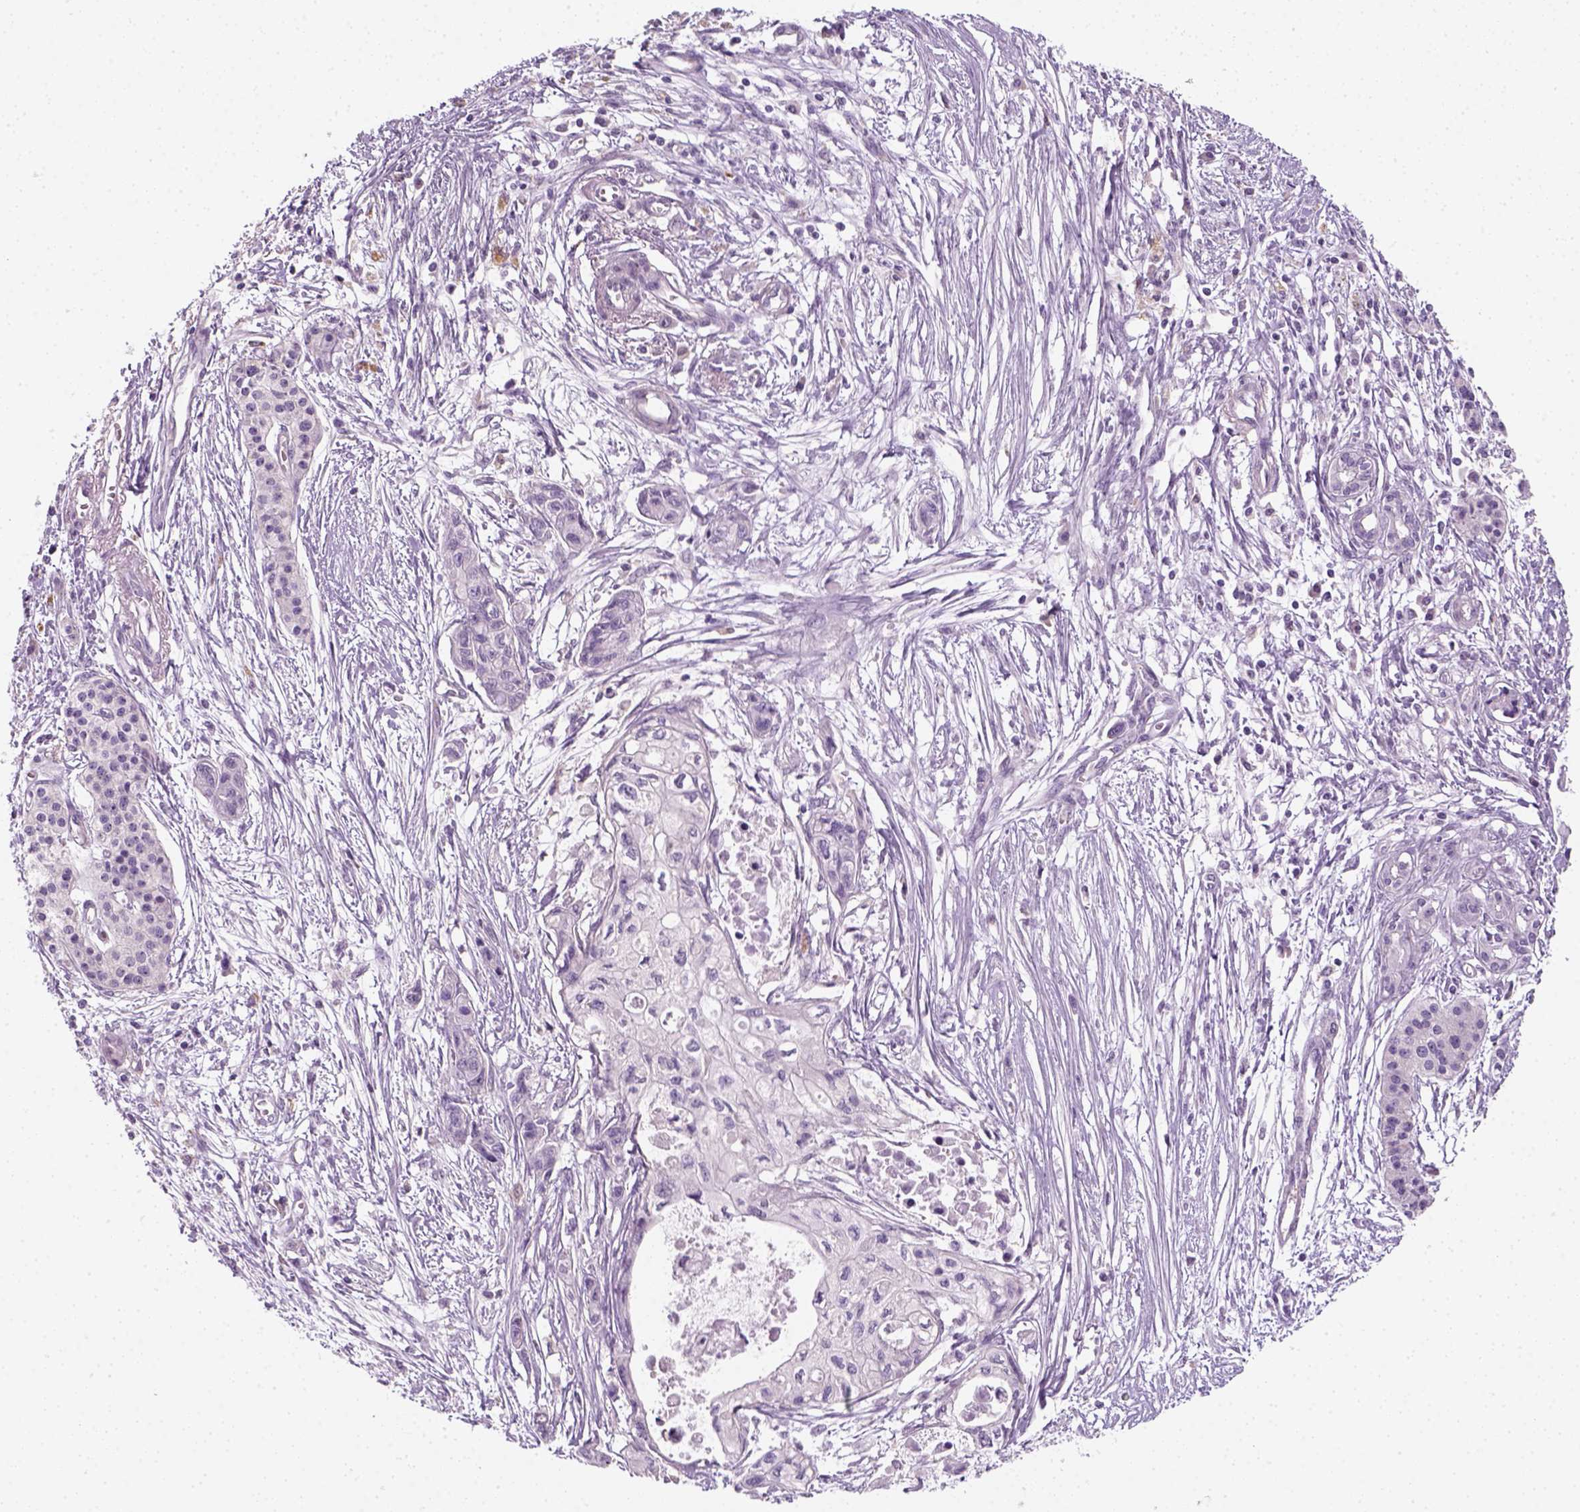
{"staining": {"intensity": "negative", "quantity": "none", "location": "none"}, "tissue": "pancreatic cancer", "cell_type": "Tumor cells", "image_type": "cancer", "snomed": [{"axis": "morphology", "description": "Adenocarcinoma, NOS"}, {"axis": "topography", "description": "Pancreas"}], "caption": "Tumor cells are negative for protein expression in human adenocarcinoma (pancreatic).", "gene": "FAM163B", "patient": {"sex": "female", "age": 76}}